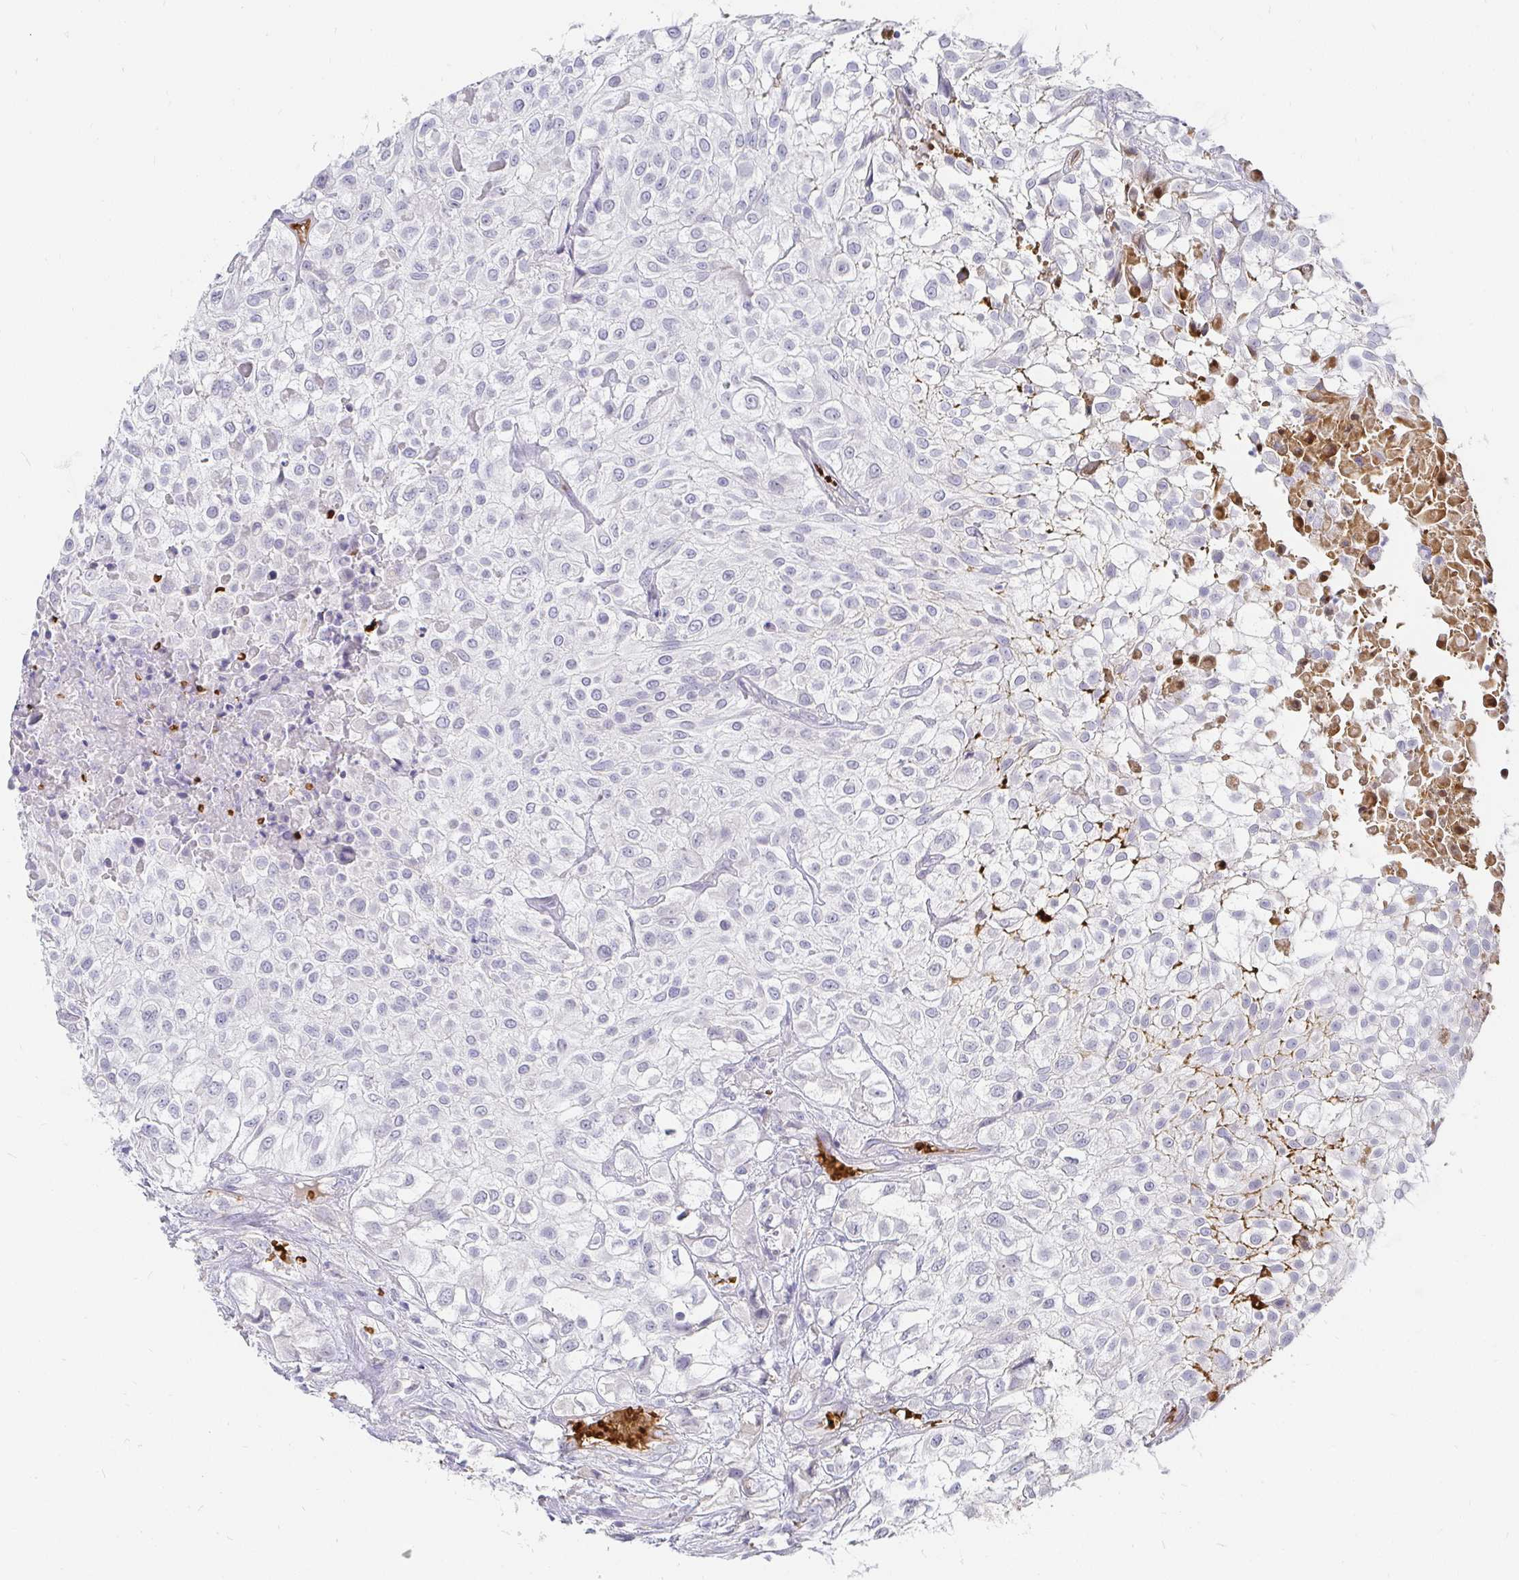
{"staining": {"intensity": "negative", "quantity": "none", "location": "none"}, "tissue": "urothelial cancer", "cell_type": "Tumor cells", "image_type": "cancer", "snomed": [{"axis": "morphology", "description": "Urothelial carcinoma, High grade"}, {"axis": "topography", "description": "Urinary bladder"}], "caption": "High power microscopy photomicrograph of an immunohistochemistry image of urothelial cancer, revealing no significant staining in tumor cells.", "gene": "FGF21", "patient": {"sex": "male", "age": 56}}